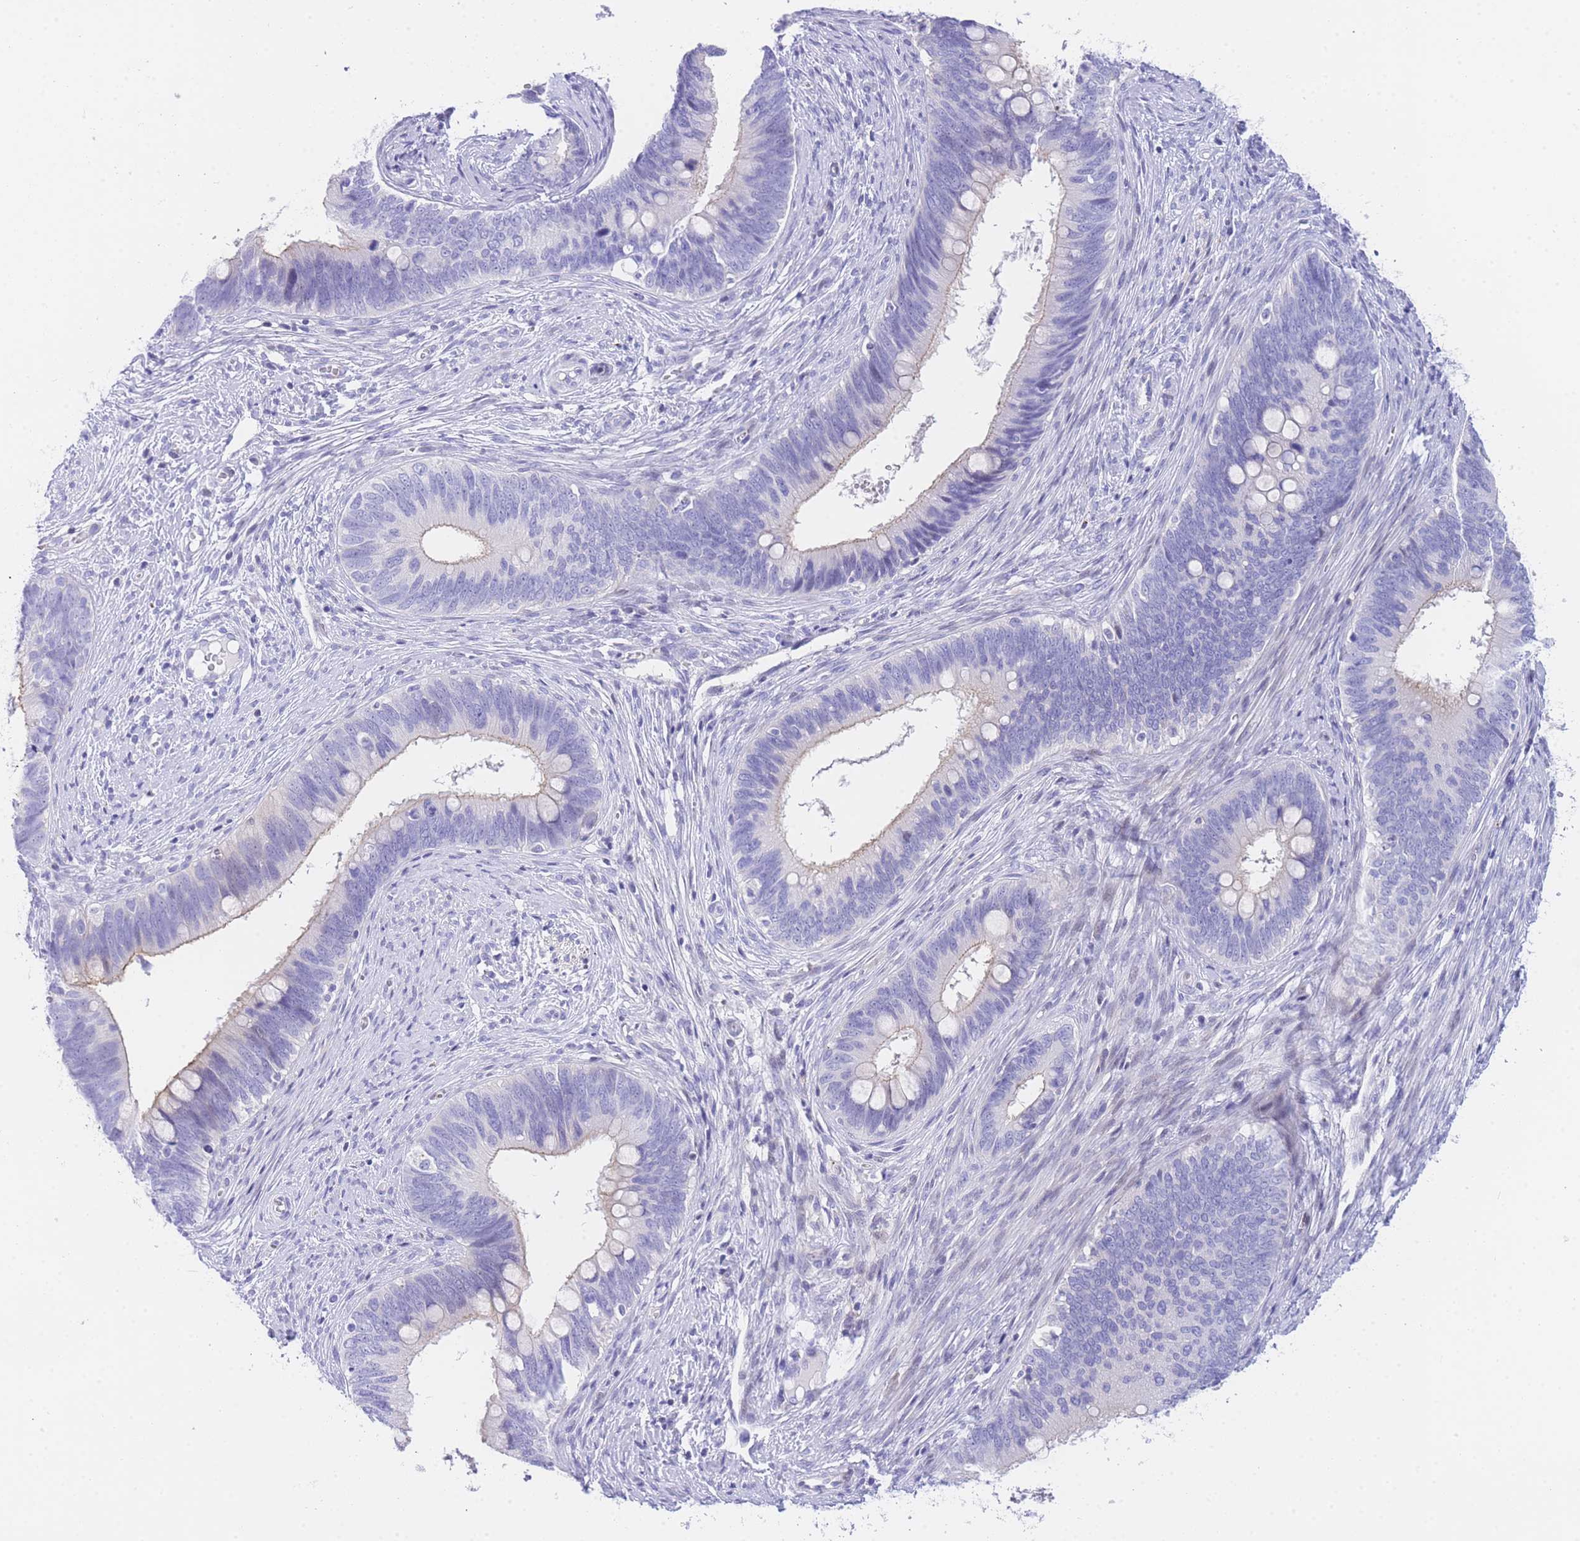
{"staining": {"intensity": "moderate", "quantity": "<25%", "location": "cytoplasmic/membranous"}, "tissue": "cervical cancer", "cell_type": "Tumor cells", "image_type": "cancer", "snomed": [{"axis": "morphology", "description": "Adenocarcinoma, NOS"}, {"axis": "topography", "description": "Cervix"}], "caption": "Cervical cancer tissue demonstrates moderate cytoplasmic/membranous positivity in about <25% of tumor cells Nuclei are stained in blue.", "gene": "TIFAB", "patient": {"sex": "female", "age": 42}}